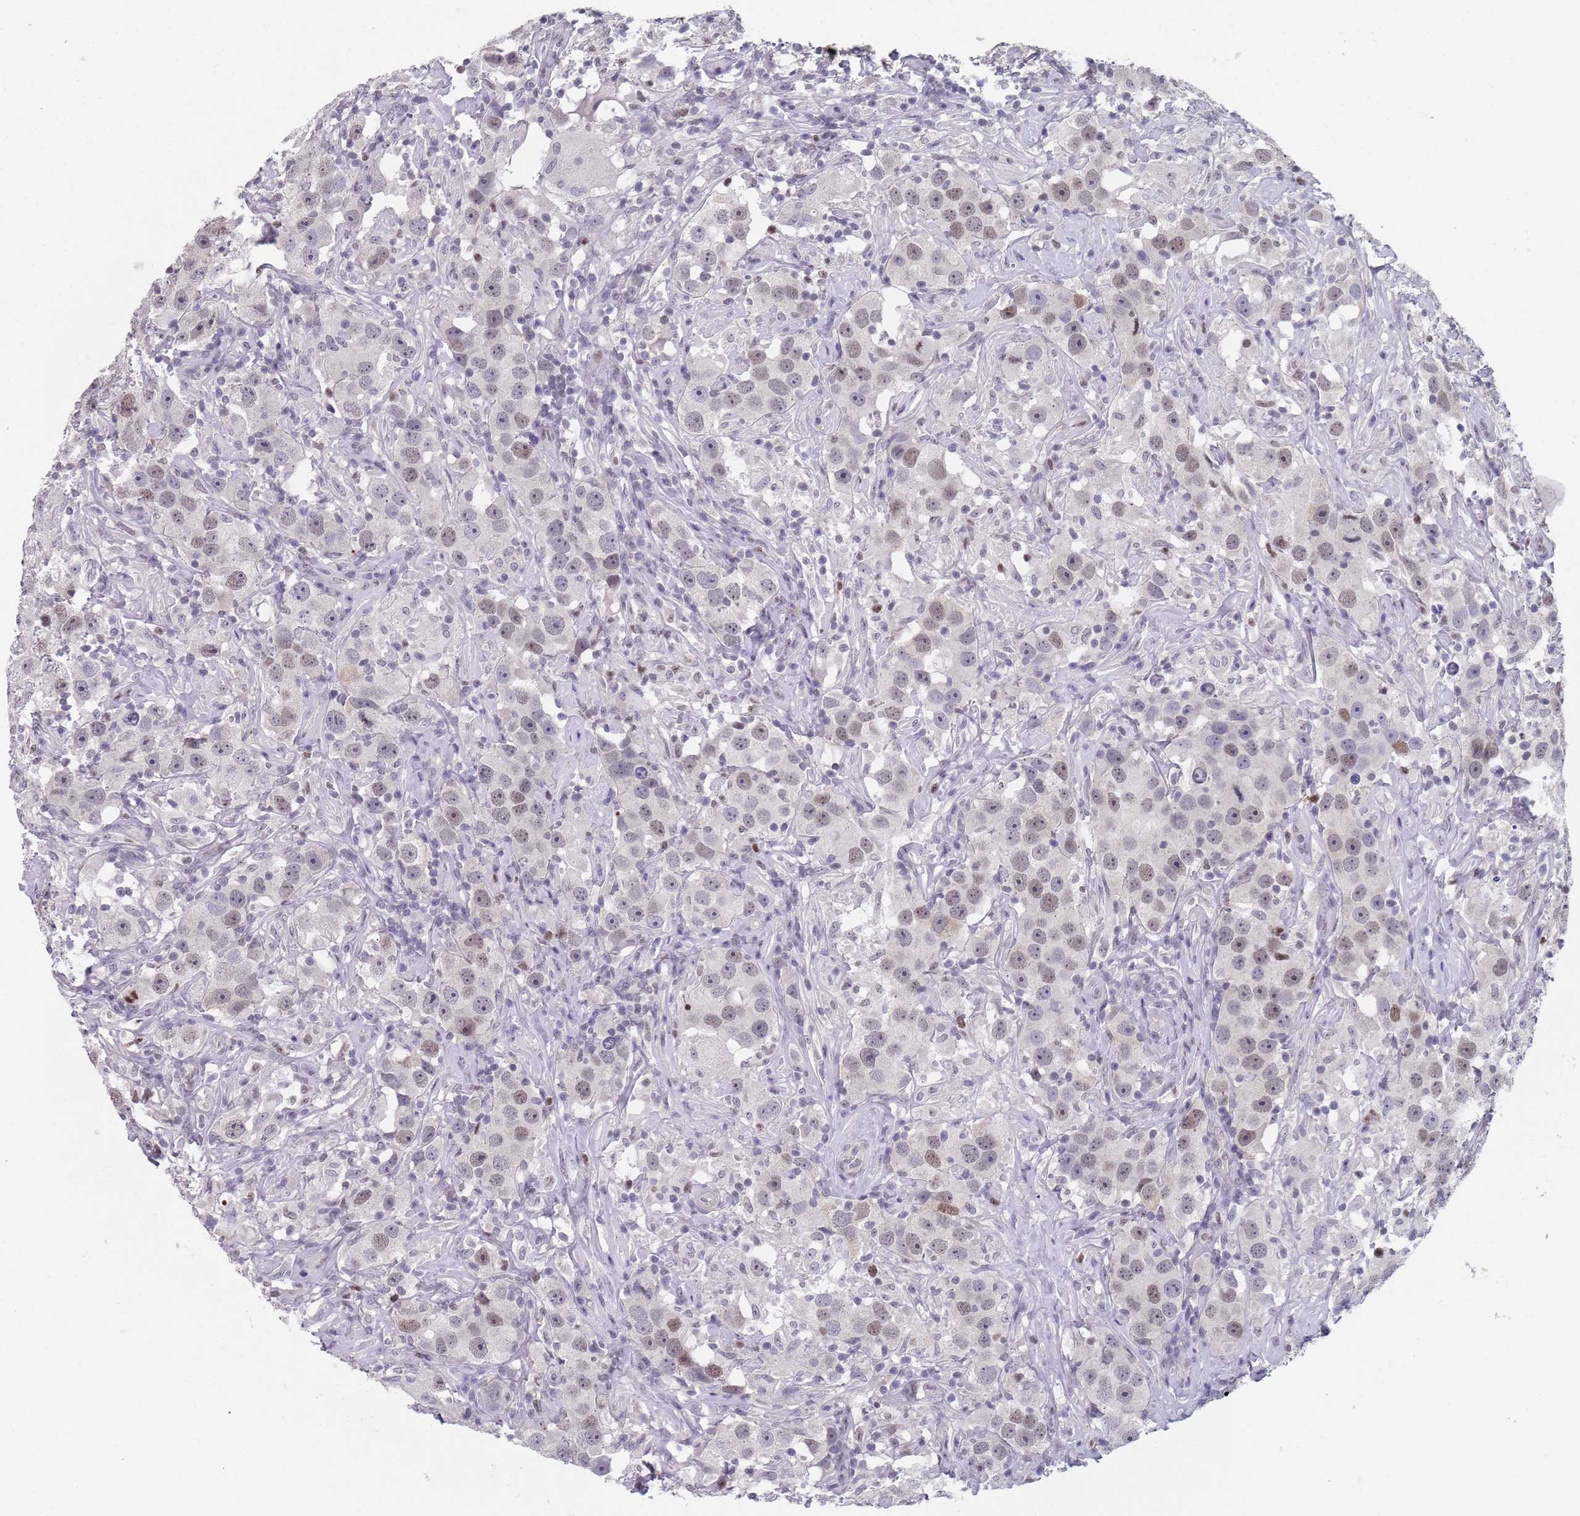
{"staining": {"intensity": "moderate", "quantity": "25%-75%", "location": "nuclear"}, "tissue": "testis cancer", "cell_type": "Tumor cells", "image_type": "cancer", "snomed": [{"axis": "morphology", "description": "Seminoma, NOS"}, {"axis": "topography", "description": "Testis"}], "caption": "Seminoma (testis) tissue demonstrates moderate nuclear positivity in approximately 25%-75% of tumor cells, visualized by immunohistochemistry. (IHC, brightfield microscopy, high magnification).", "gene": "SAMD1", "patient": {"sex": "male", "age": 49}}